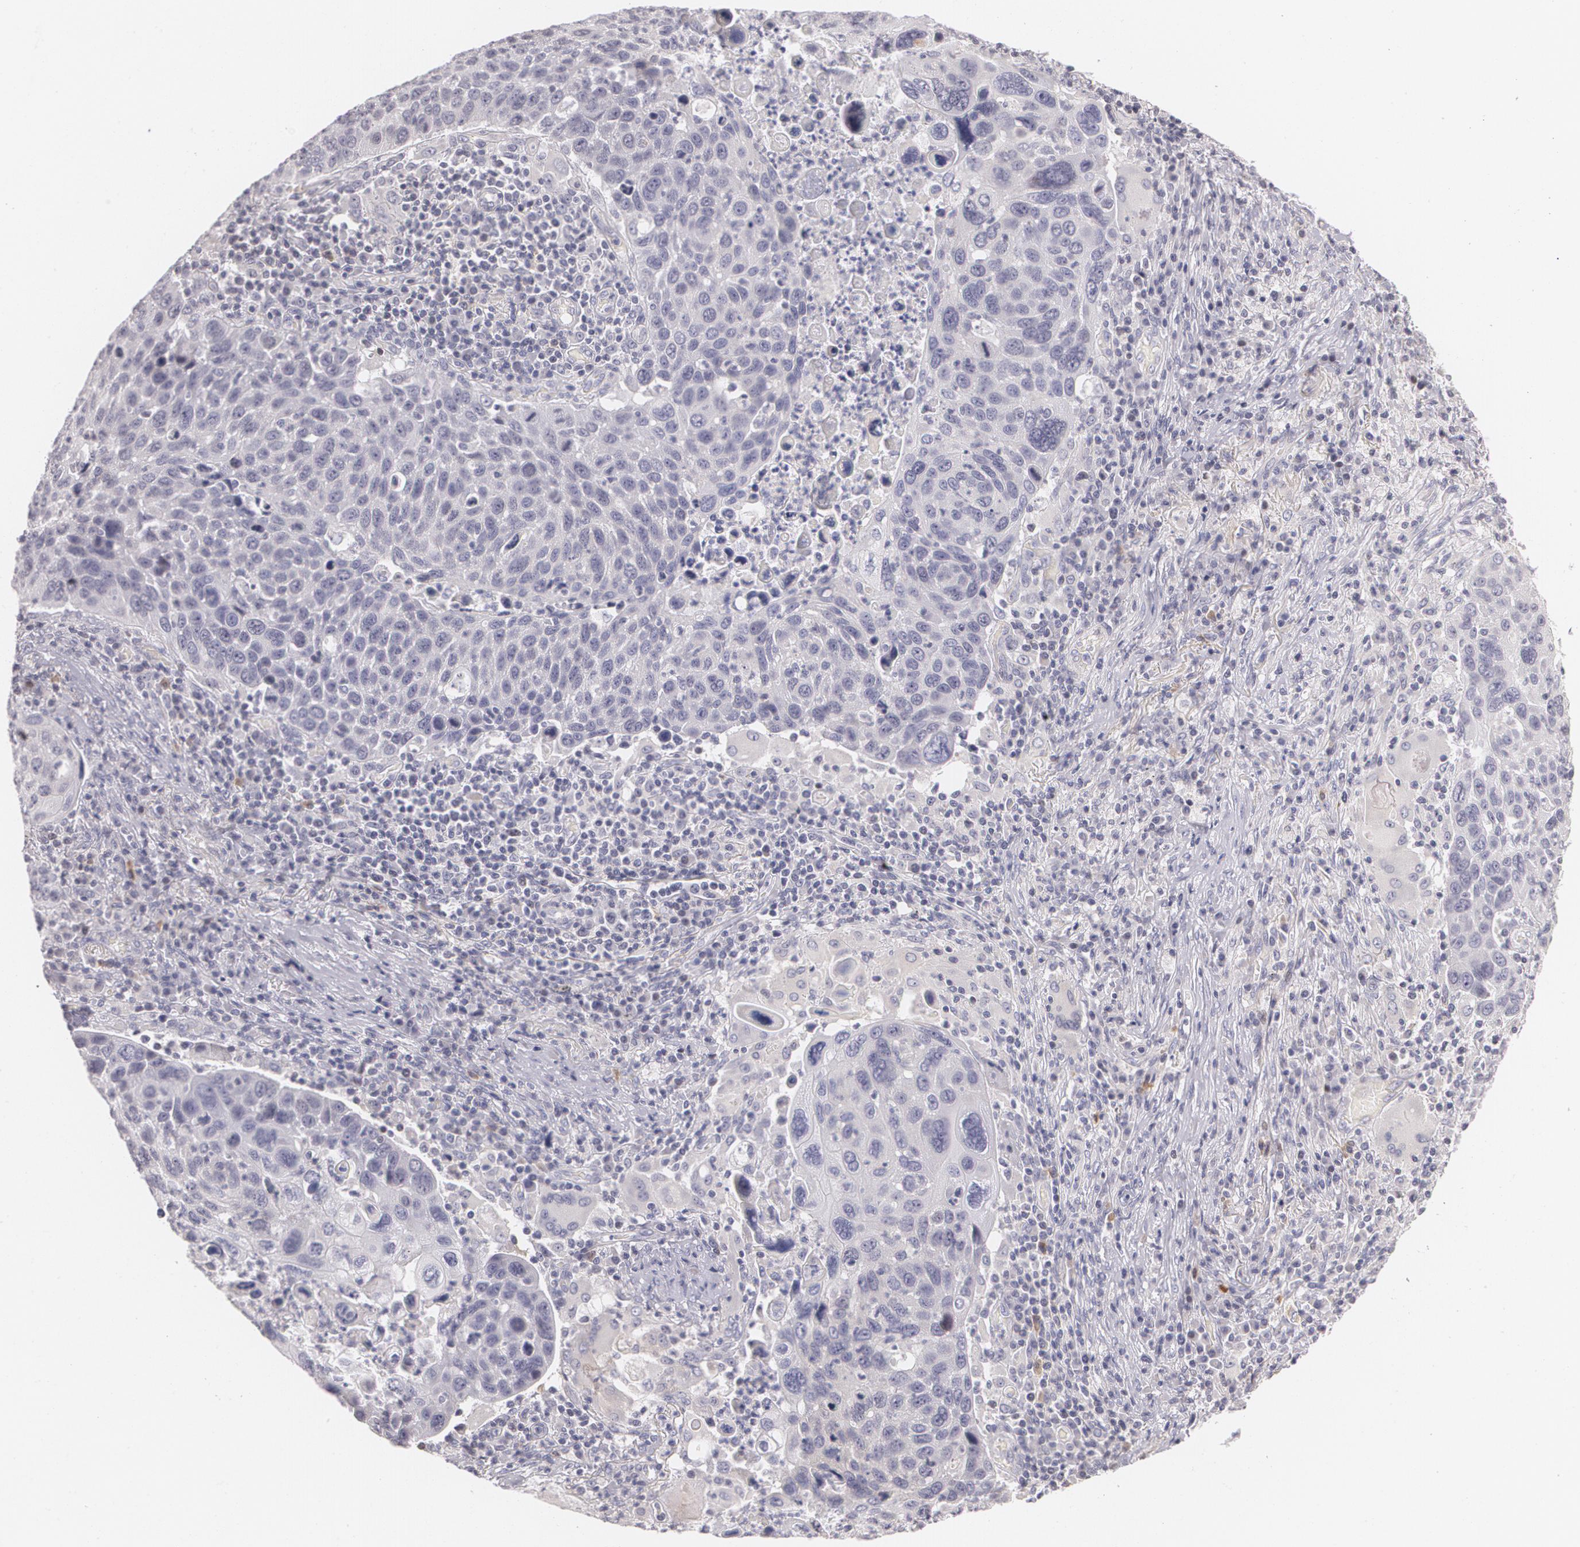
{"staining": {"intensity": "negative", "quantity": "none", "location": "none"}, "tissue": "lung cancer", "cell_type": "Tumor cells", "image_type": "cancer", "snomed": [{"axis": "morphology", "description": "Squamous cell carcinoma, NOS"}, {"axis": "topography", "description": "Lung"}], "caption": "Image shows no significant protein staining in tumor cells of lung cancer (squamous cell carcinoma).", "gene": "ZBTB16", "patient": {"sex": "male", "age": 68}}